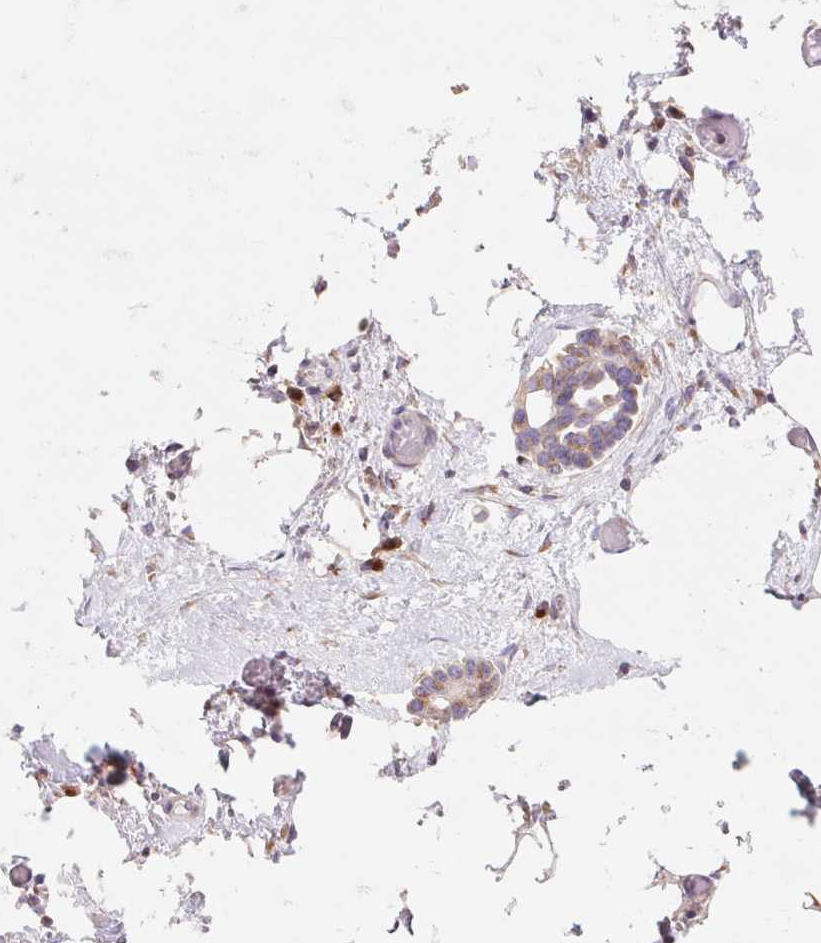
{"staining": {"intensity": "weak", "quantity": ">75%", "location": "cytoplasmic/membranous"}, "tissue": "ovarian cancer", "cell_type": "Tumor cells", "image_type": "cancer", "snomed": [{"axis": "morphology", "description": "Cystadenocarcinoma, serous, NOS"}, {"axis": "topography", "description": "Ovary"}], "caption": "Tumor cells show weak cytoplasmic/membranous staining in approximately >75% of cells in ovarian cancer (serous cystadenocarcinoma).", "gene": "RAB1A", "patient": {"sex": "female", "age": 50}}